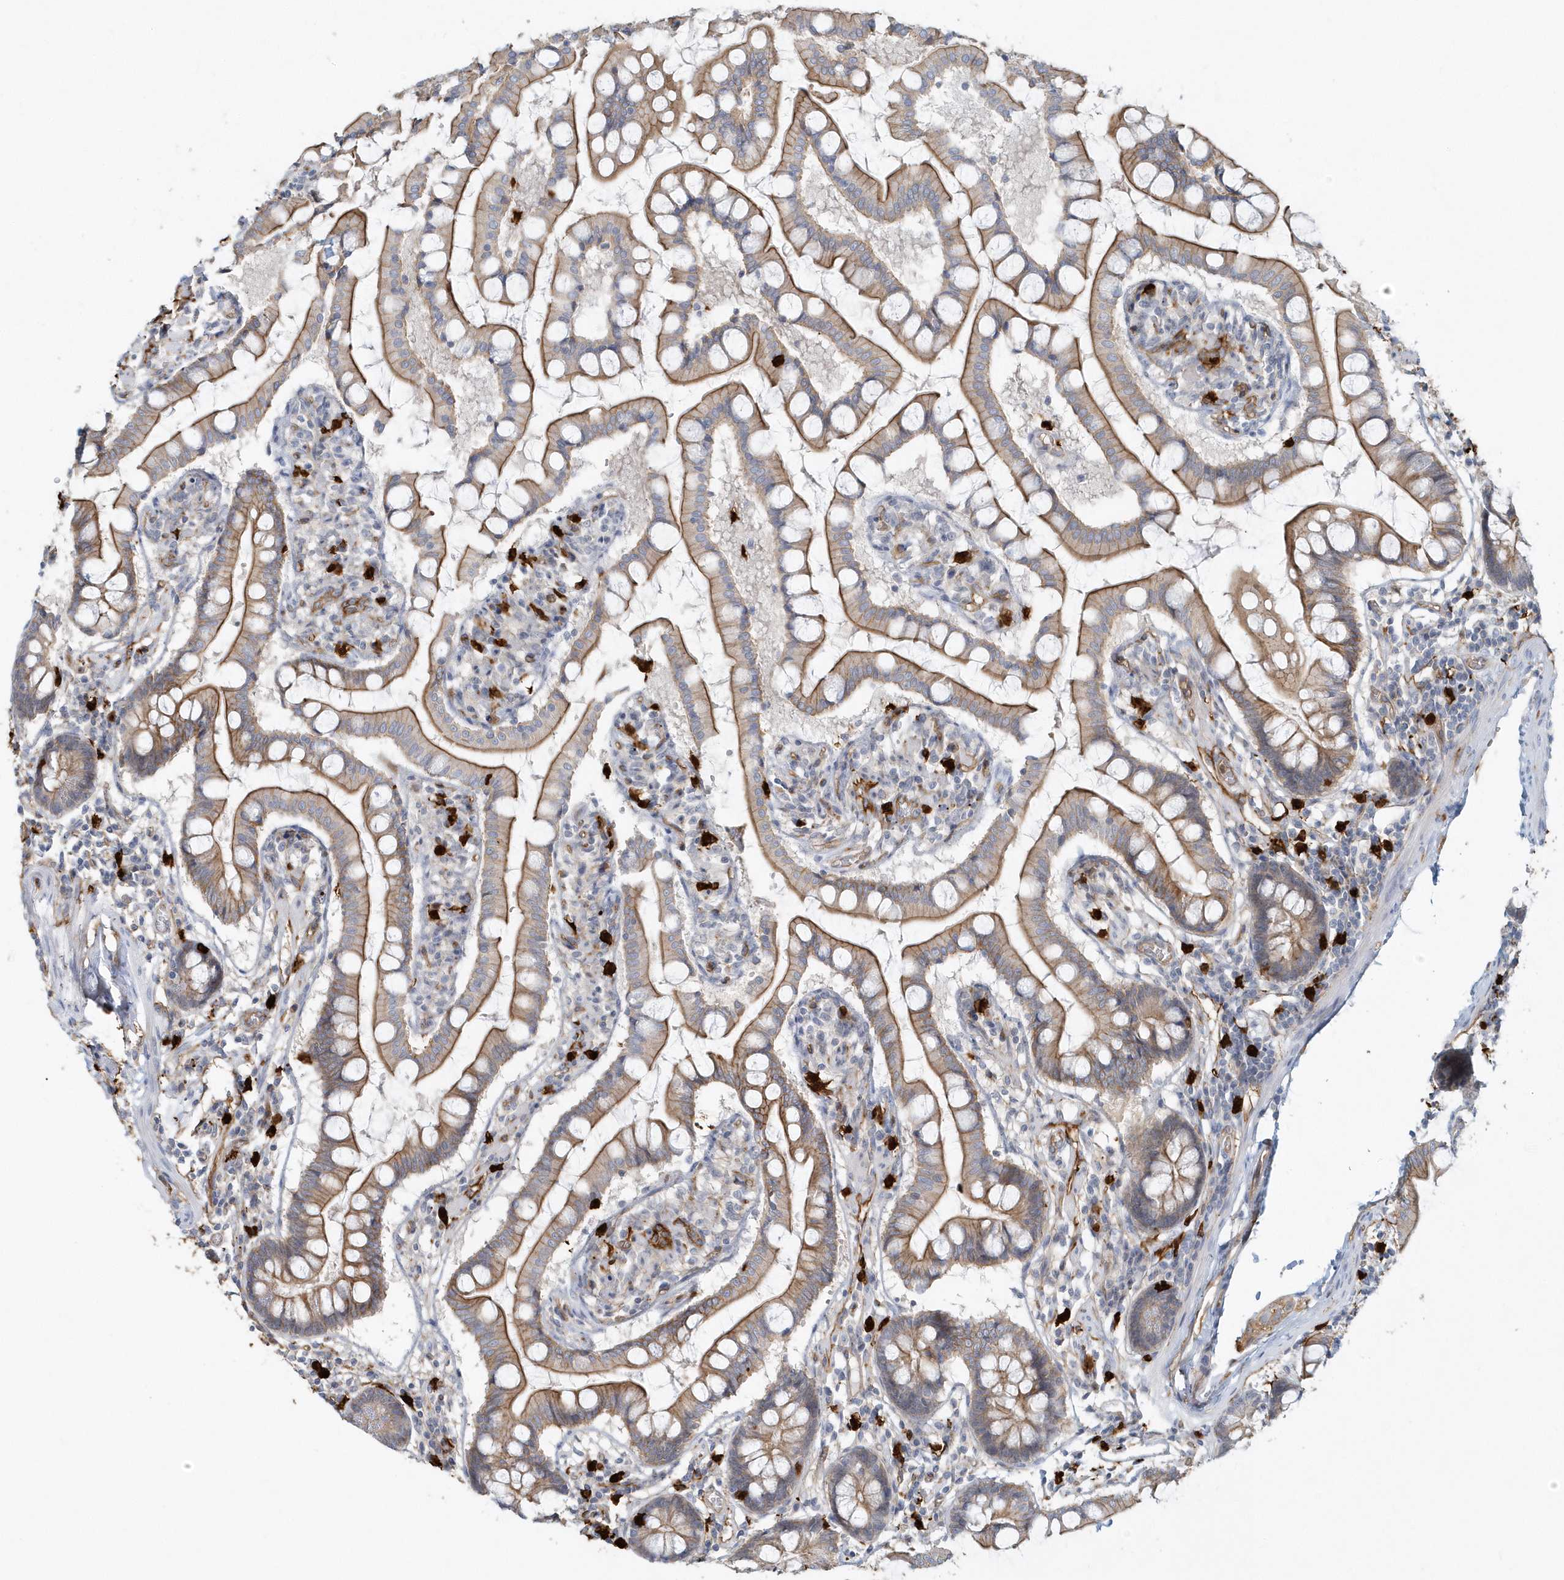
{"staining": {"intensity": "moderate", "quantity": ">75%", "location": "cytoplasmic/membranous"}, "tissue": "small intestine", "cell_type": "Glandular cells", "image_type": "normal", "snomed": [{"axis": "morphology", "description": "Normal tissue, NOS"}, {"axis": "topography", "description": "Small intestine"}], "caption": "Protein expression analysis of benign small intestine demonstrates moderate cytoplasmic/membranous positivity in approximately >75% of glandular cells.", "gene": "DNAH1", "patient": {"sex": "male", "age": 41}}